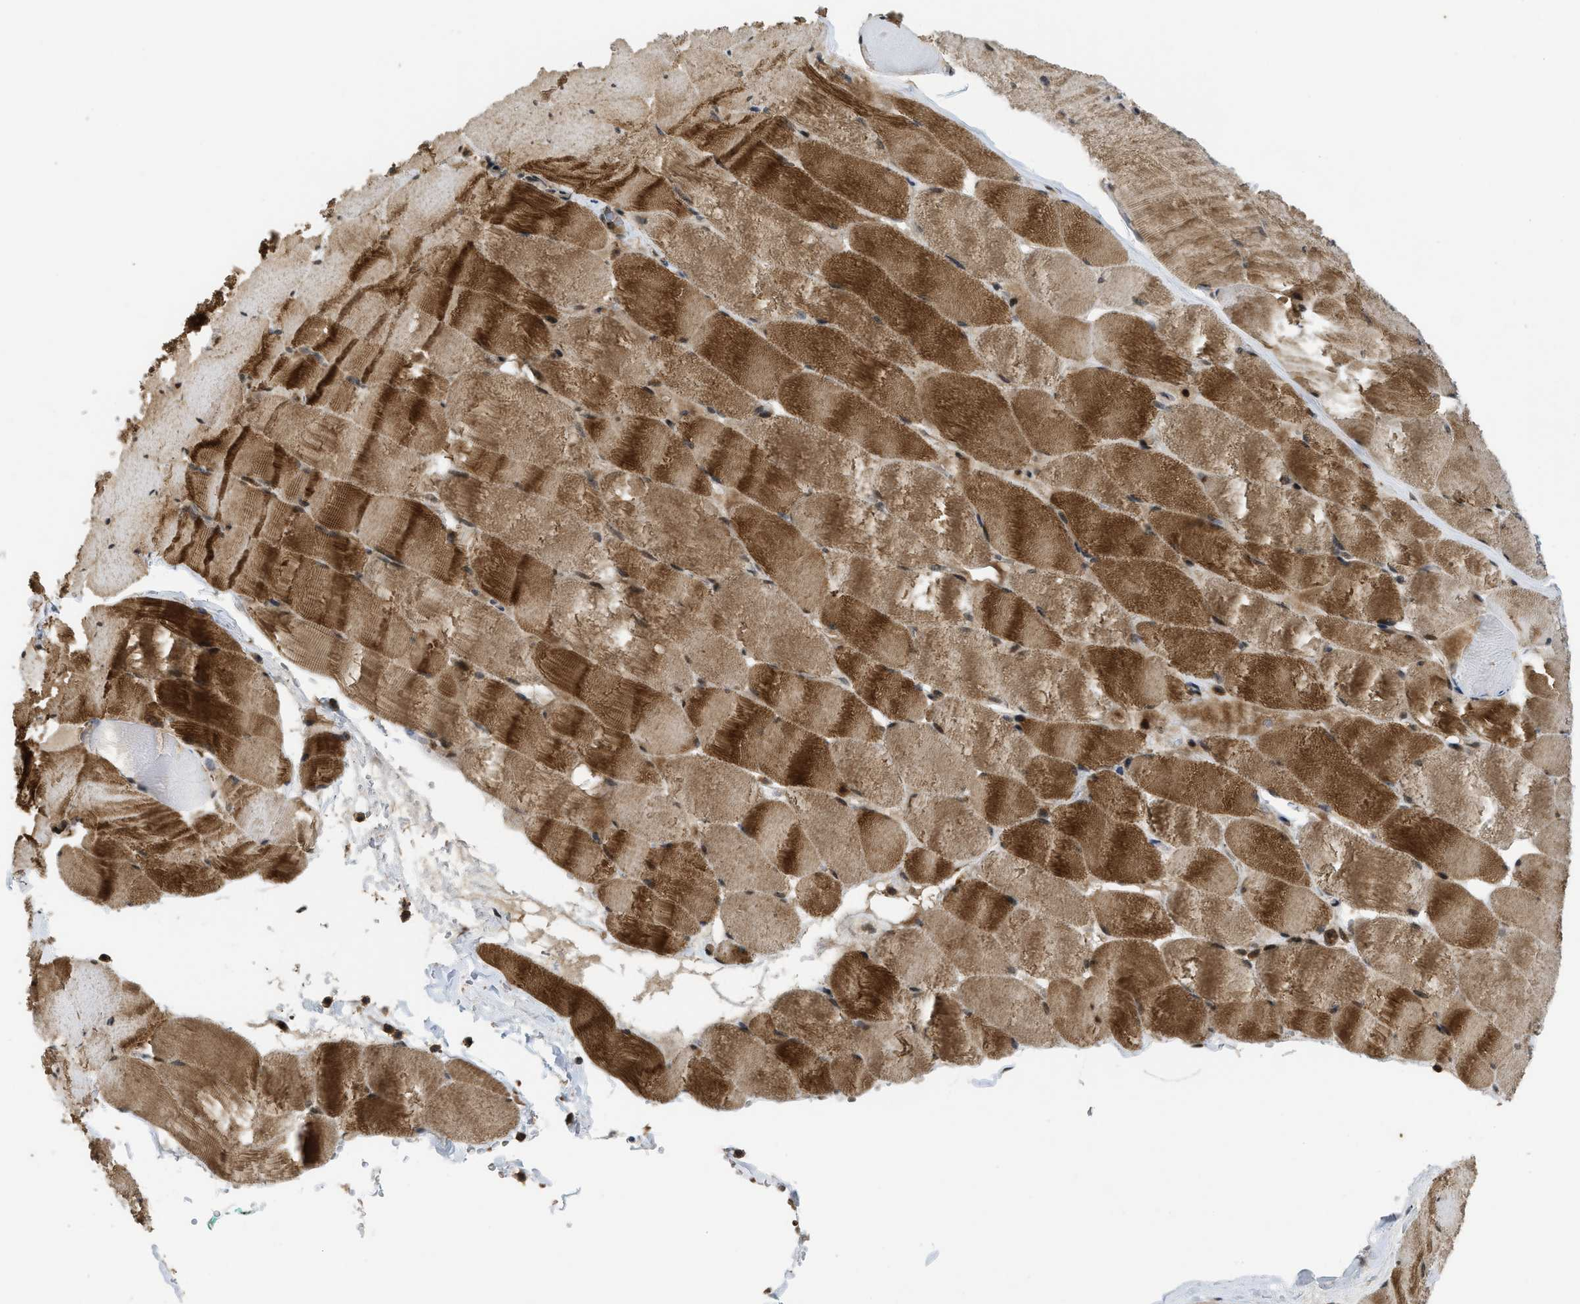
{"staining": {"intensity": "strong", "quantity": "25%-75%", "location": "cytoplasmic/membranous,nuclear"}, "tissue": "skeletal muscle", "cell_type": "Myocytes", "image_type": "normal", "snomed": [{"axis": "morphology", "description": "Normal tissue, NOS"}, {"axis": "topography", "description": "Skeletal muscle"}], "caption": "Protein staining of benign skeletal muscle demonstrates strong cytoplasmic/membranous,nuclear positivity in about 25%-75% of myocytes. The protein of interest is stained brown, and the nuclei are stained in blue (DAB (3,3'-diaminobenzidine) IHC with brightfield microscopy, high magnification).", "gene": "DNAJC28", "patient": {"sex": "male", "age": 62}}